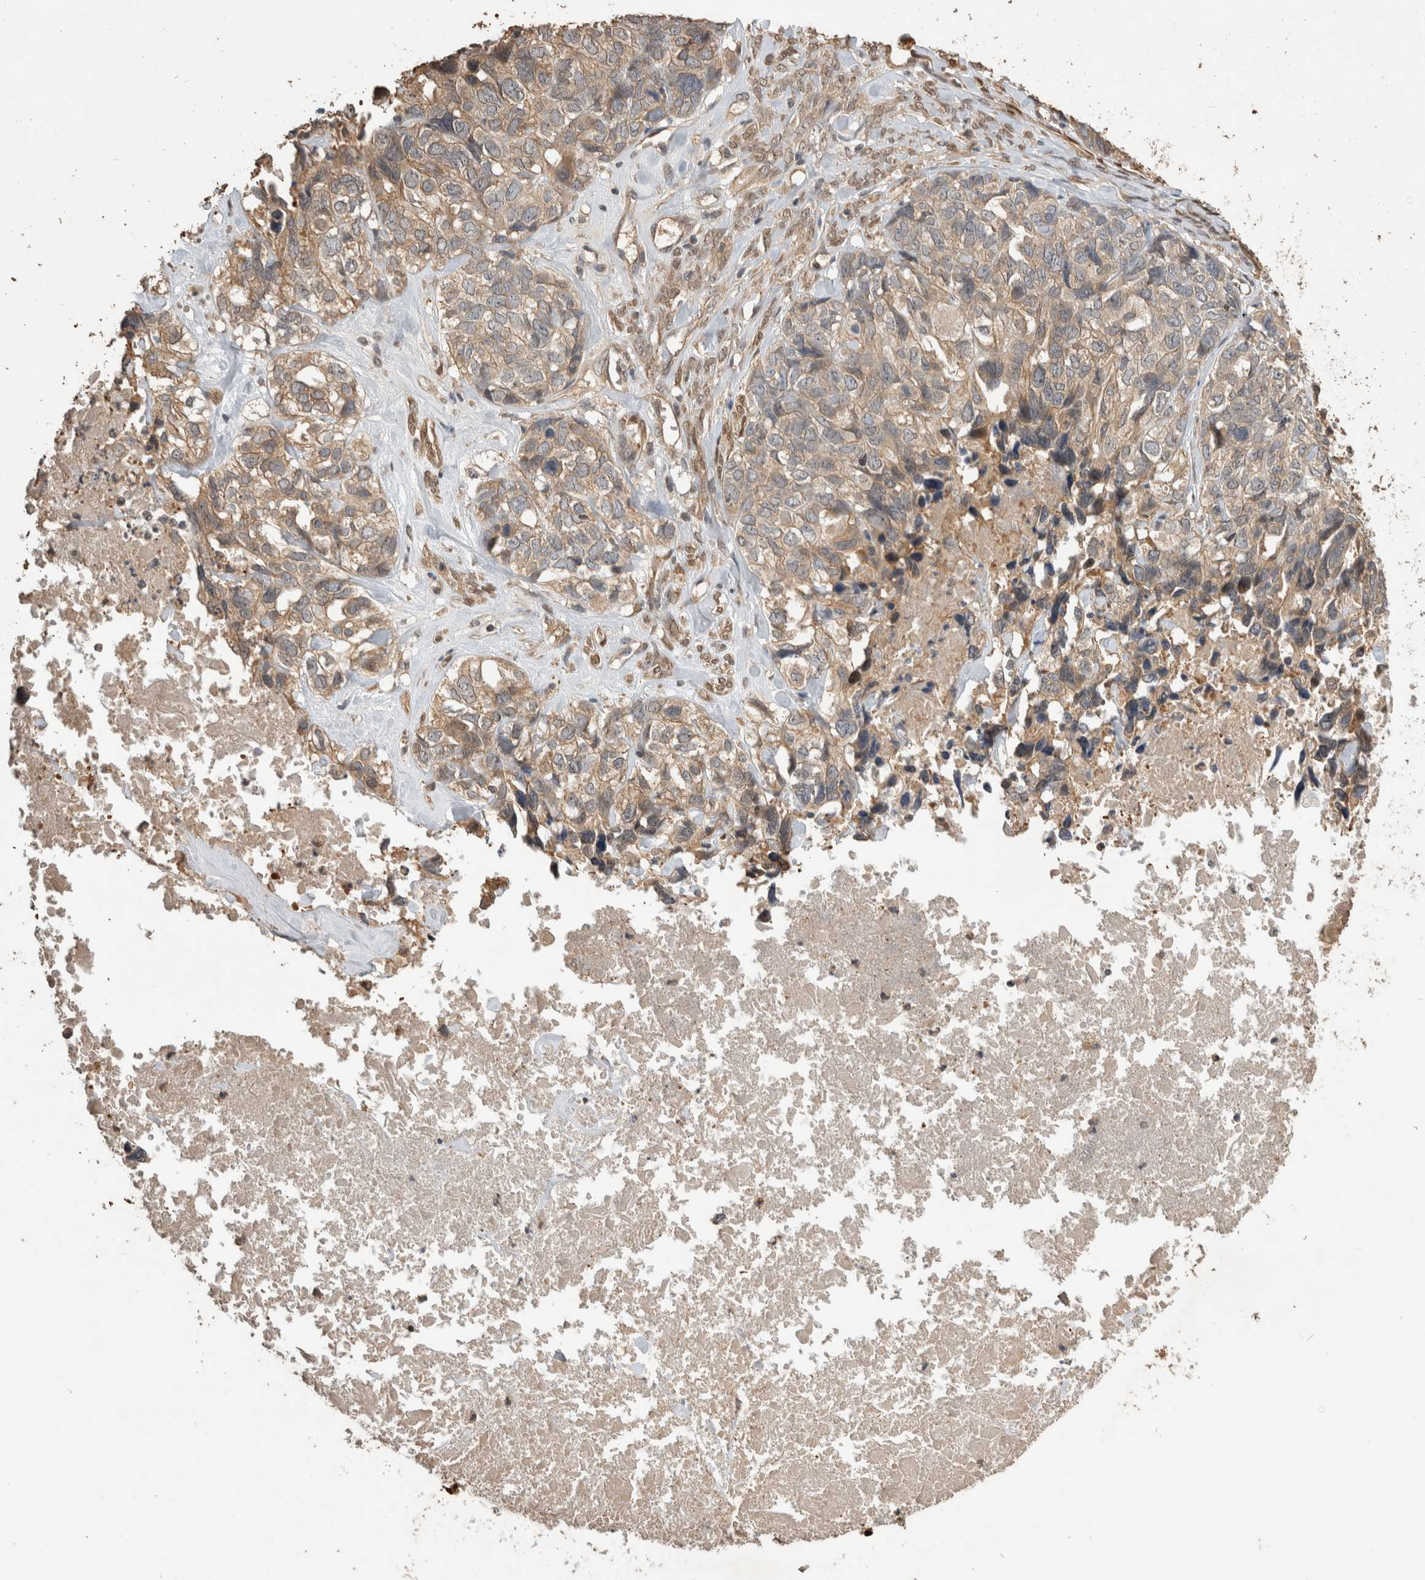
{"staining": {"intensity": "weak", "quantity": ">75%", "location": "cytoplasmic/membranous"}, "tissue": "ovarian cancer", "cell_type": "Tumor cells", "image_type": "cancer", "snomed": [{"axis": "morphology", "description": "Cystadenocarcinoma, serous, NOS"}, {"axis": "topography", "description": "Ovary"}], "caption": "Ovarian cancer (serous cystadenocarcinoma) stained for a protein exhibits weak cytoplasmic/membranous positivity in tumor cells. Using DAB (3,3'-diaminobenzidine) (brown) and hematoxylin (blue) stains, captured at high magnification using brightfield microscopy.", "gene": "RHPN1", "patient": {"sex": "female", "age": 79}}